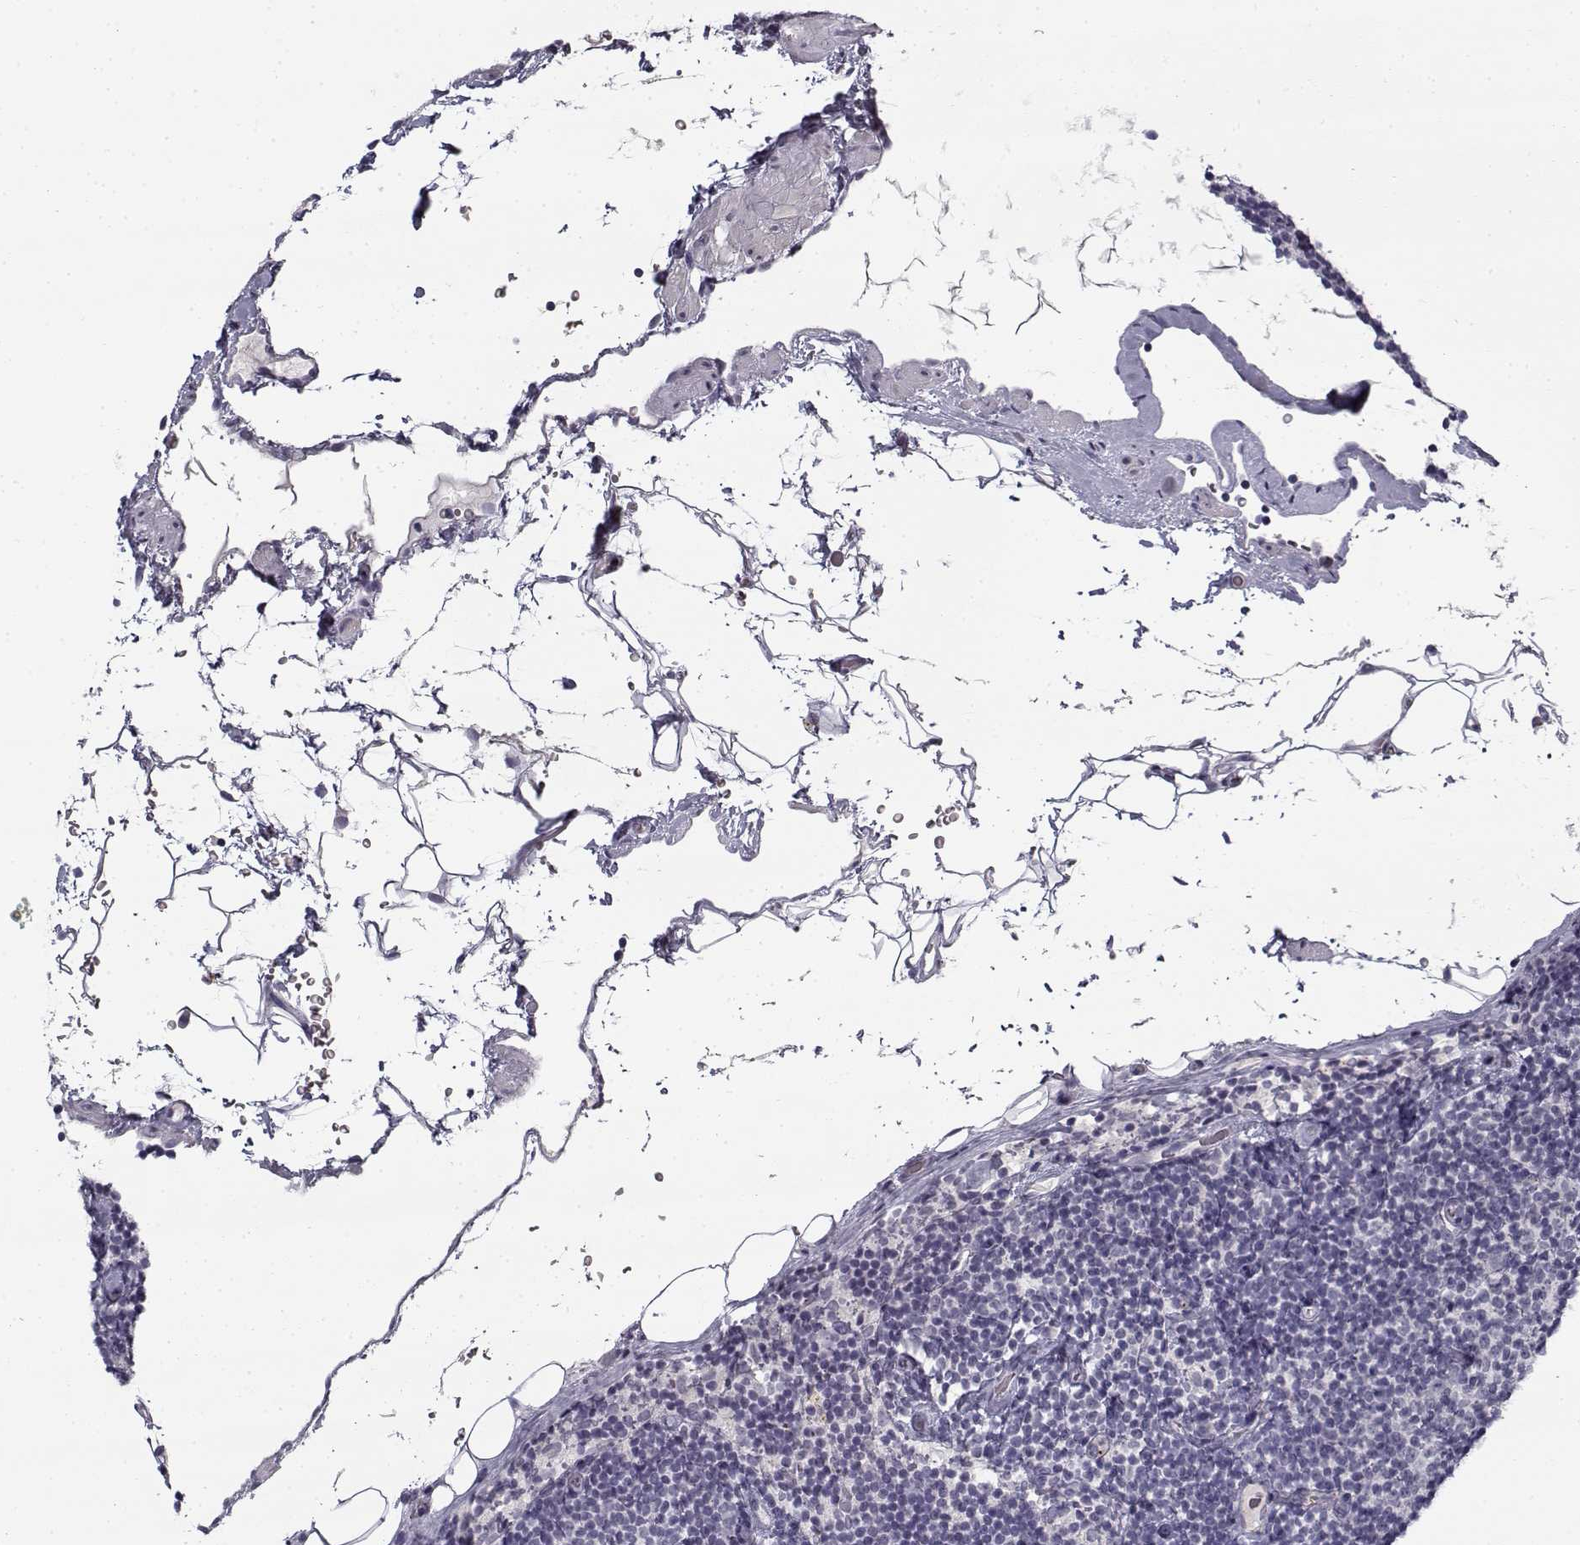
{"staining": {"intensity": "negative", "quantity": "none", "location": "none"}, "tissue": "lymphoma", "cell_type": "Tumor cells", "image_type": "cancer", "snomed": [{"axis": "morphology", "description": "Malignant lymphoma, non-Hodgkin's type, Low grade"}, {"axis": "topography", "description": "Lymph node"}], "caption": "This is an immunohistochemistry (IHC) histopathology image of human low-grade malignant lymphoma, non-Hodgkin's type. There is no staining in tumor cells.", "gene": "SNCA", "patient": {"sex": "male", "age": 81}}